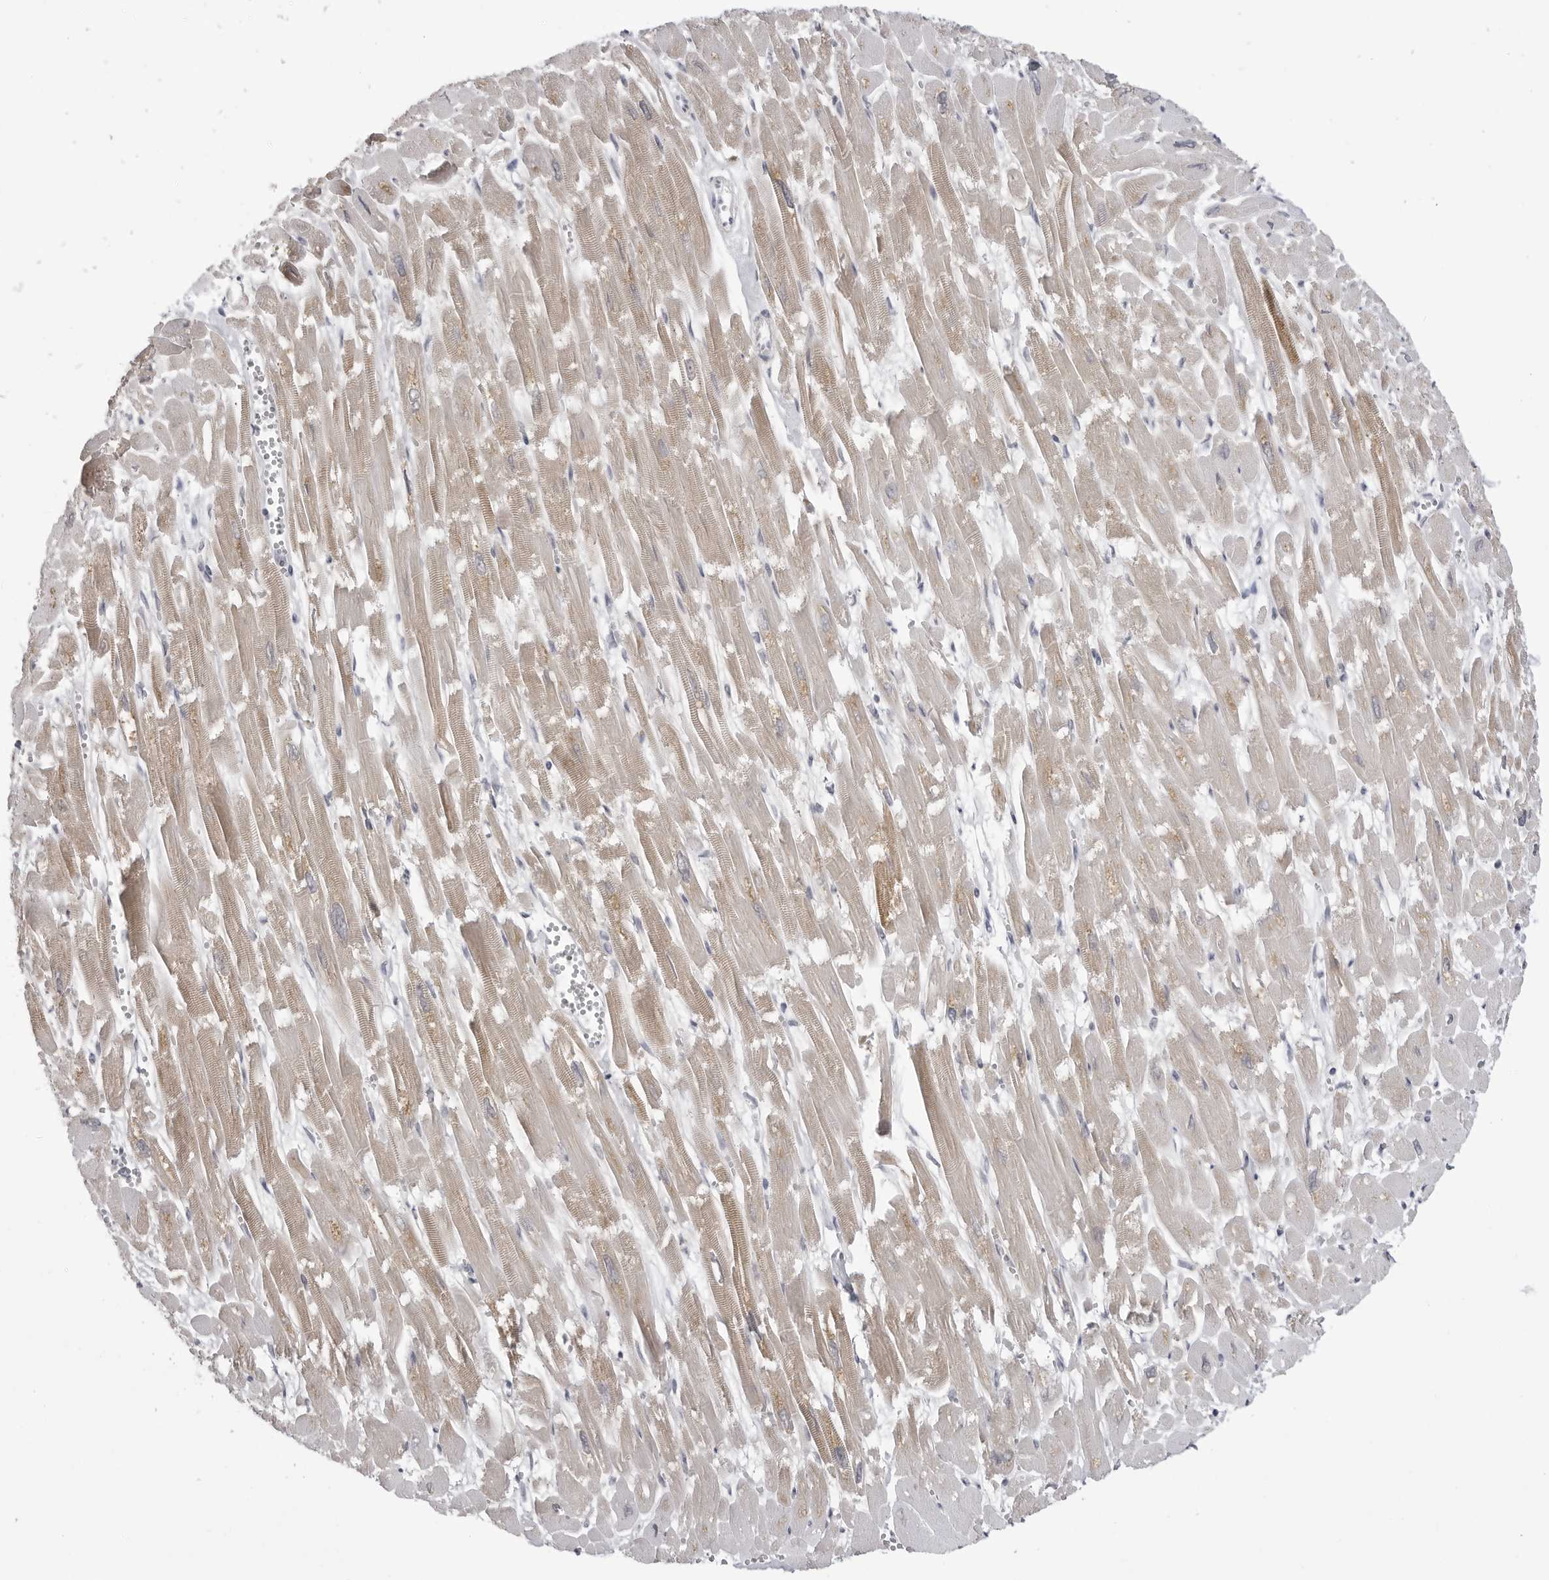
{"staining": {"intensity": "moderate", "quantity": ">75%", "location": "cytoplasmic/membranous"}, "tissue": "heart muscle", "cell_type": "Cardiomyocytes", "image_type": "normal", "snomed": [{"axis": "morphology", "description": "Normal tissue, NOS"}, {"axis": "topography", "description": "Heart"}], "caption": "High-power microscopy captured an immunohistochemistry image of normal heart muscle, revealing moderate cytoplasmic/membranous staining in about >75% of cardiomyocytes.", "gene": "FH", "patient": {"sex": "male", "age": 54}}